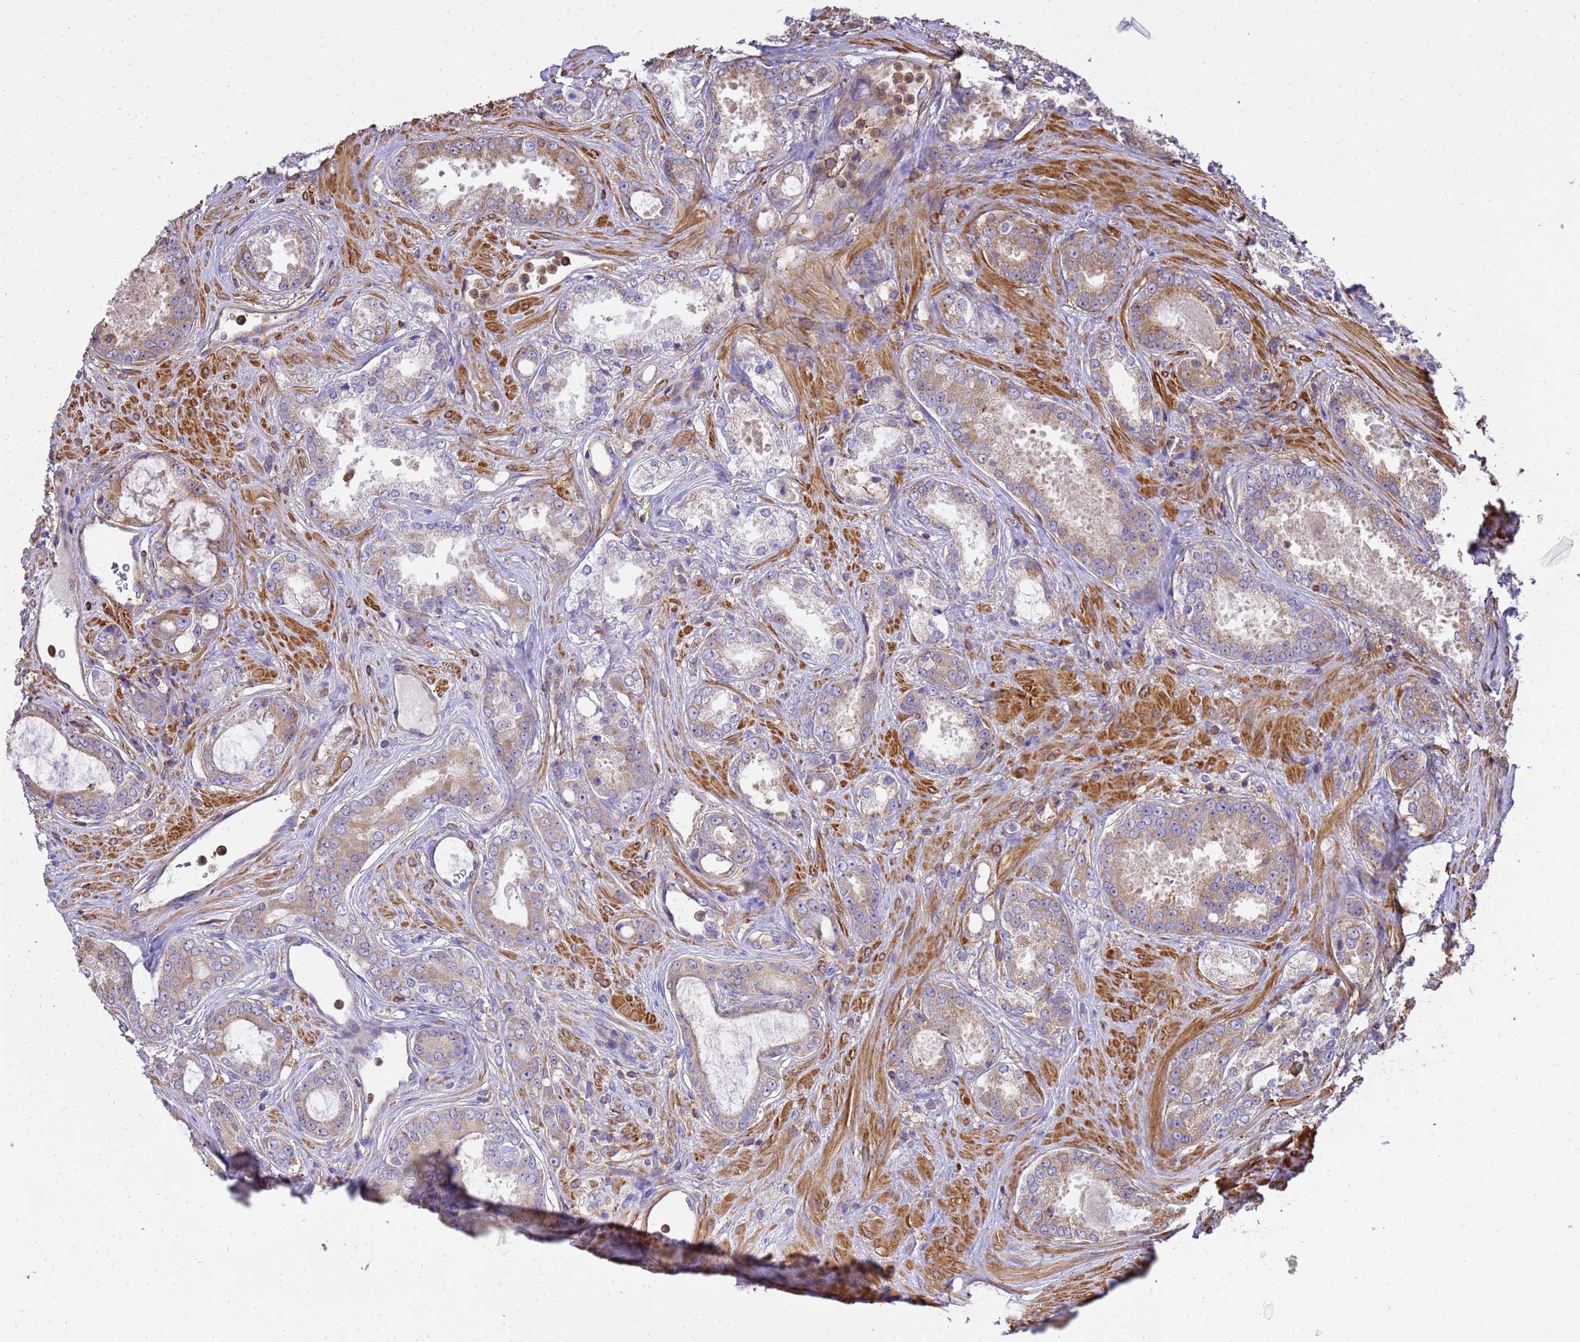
{"staining": {"intensity": "weak", "quantity": ">75%", "location": "cytoplasmic/membranous"}, "tissue": "prostate cancer", "cell_type": "Tumor cells", "image_type": "cancer", "snomed": [{"axis": "morphology", "description": "Adenocarcinoma, Low grade"}, {"axis": "topography", "description": "Prostate"}], "caption": "Prostate cancer (low-grade adenocarcinoma) stained for a protein demonstrates weak cytoplasmic/membranous positivity in tumor cells. The protein is stained brown, and the nuclei are stained in blue (DAB IHC with brightfield microscopy, high magnification).", "gene": "WDR64", "patient": {"sex": "male", "age": 68}}